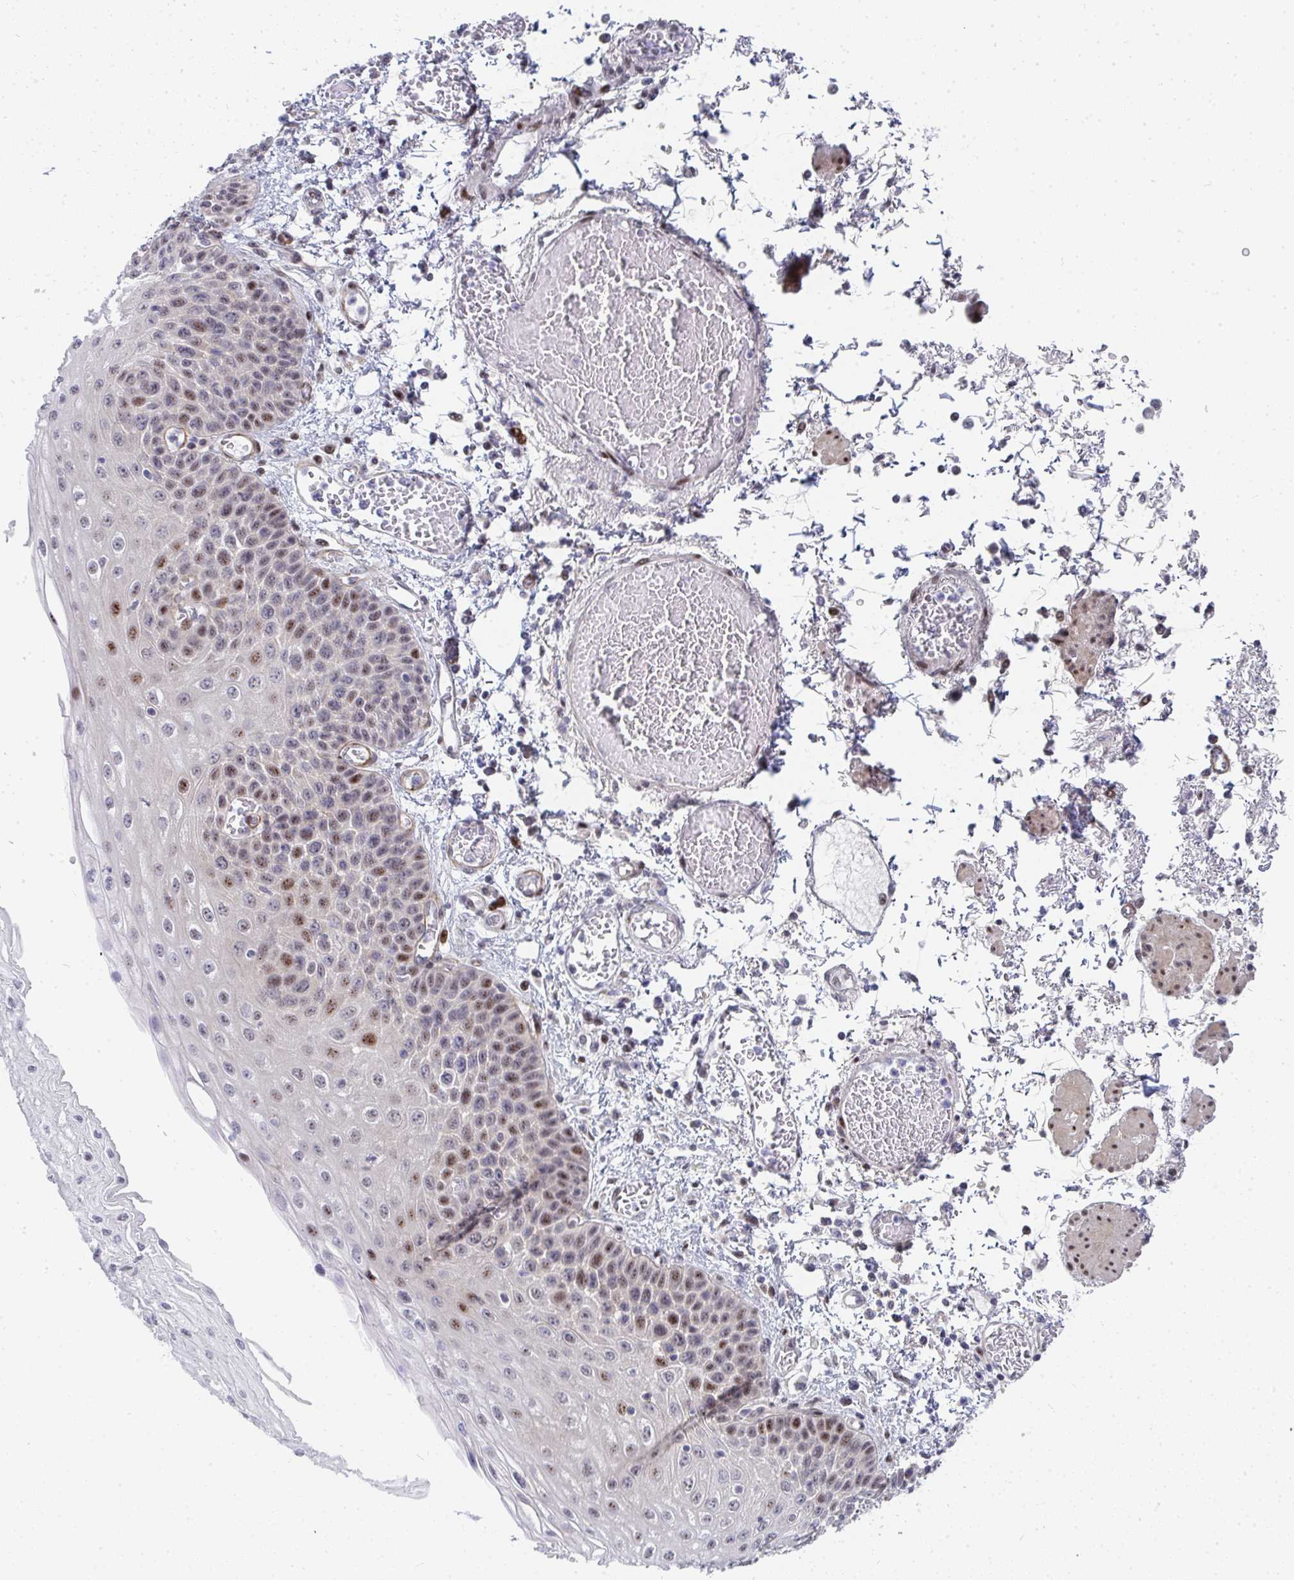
{"staining": {"intensity": "moderate", "quantity": "<25%", "location": "cytoplasmic/membranous,nuclear"}, "tissue": "esophagus", "cell_type": "Squamous epithelial cells", "image_type": "normal", "snomed": [{"axis": "morphology", "description": "Normal tissue, NOS"}, {"axis": "morphology", "description": "Adenocarcinoma, NOS"}, {"axis": "topography", "description": "Esophagus"}], "caption": "Squamous epithelial cells reveal low levels of moderate cytoplasmic/membranous,nuclear positivity in about <25% of cells in normal human esophagus.", "gene": "ZIC3", "patient": {"sex": "male", "age": 81}}